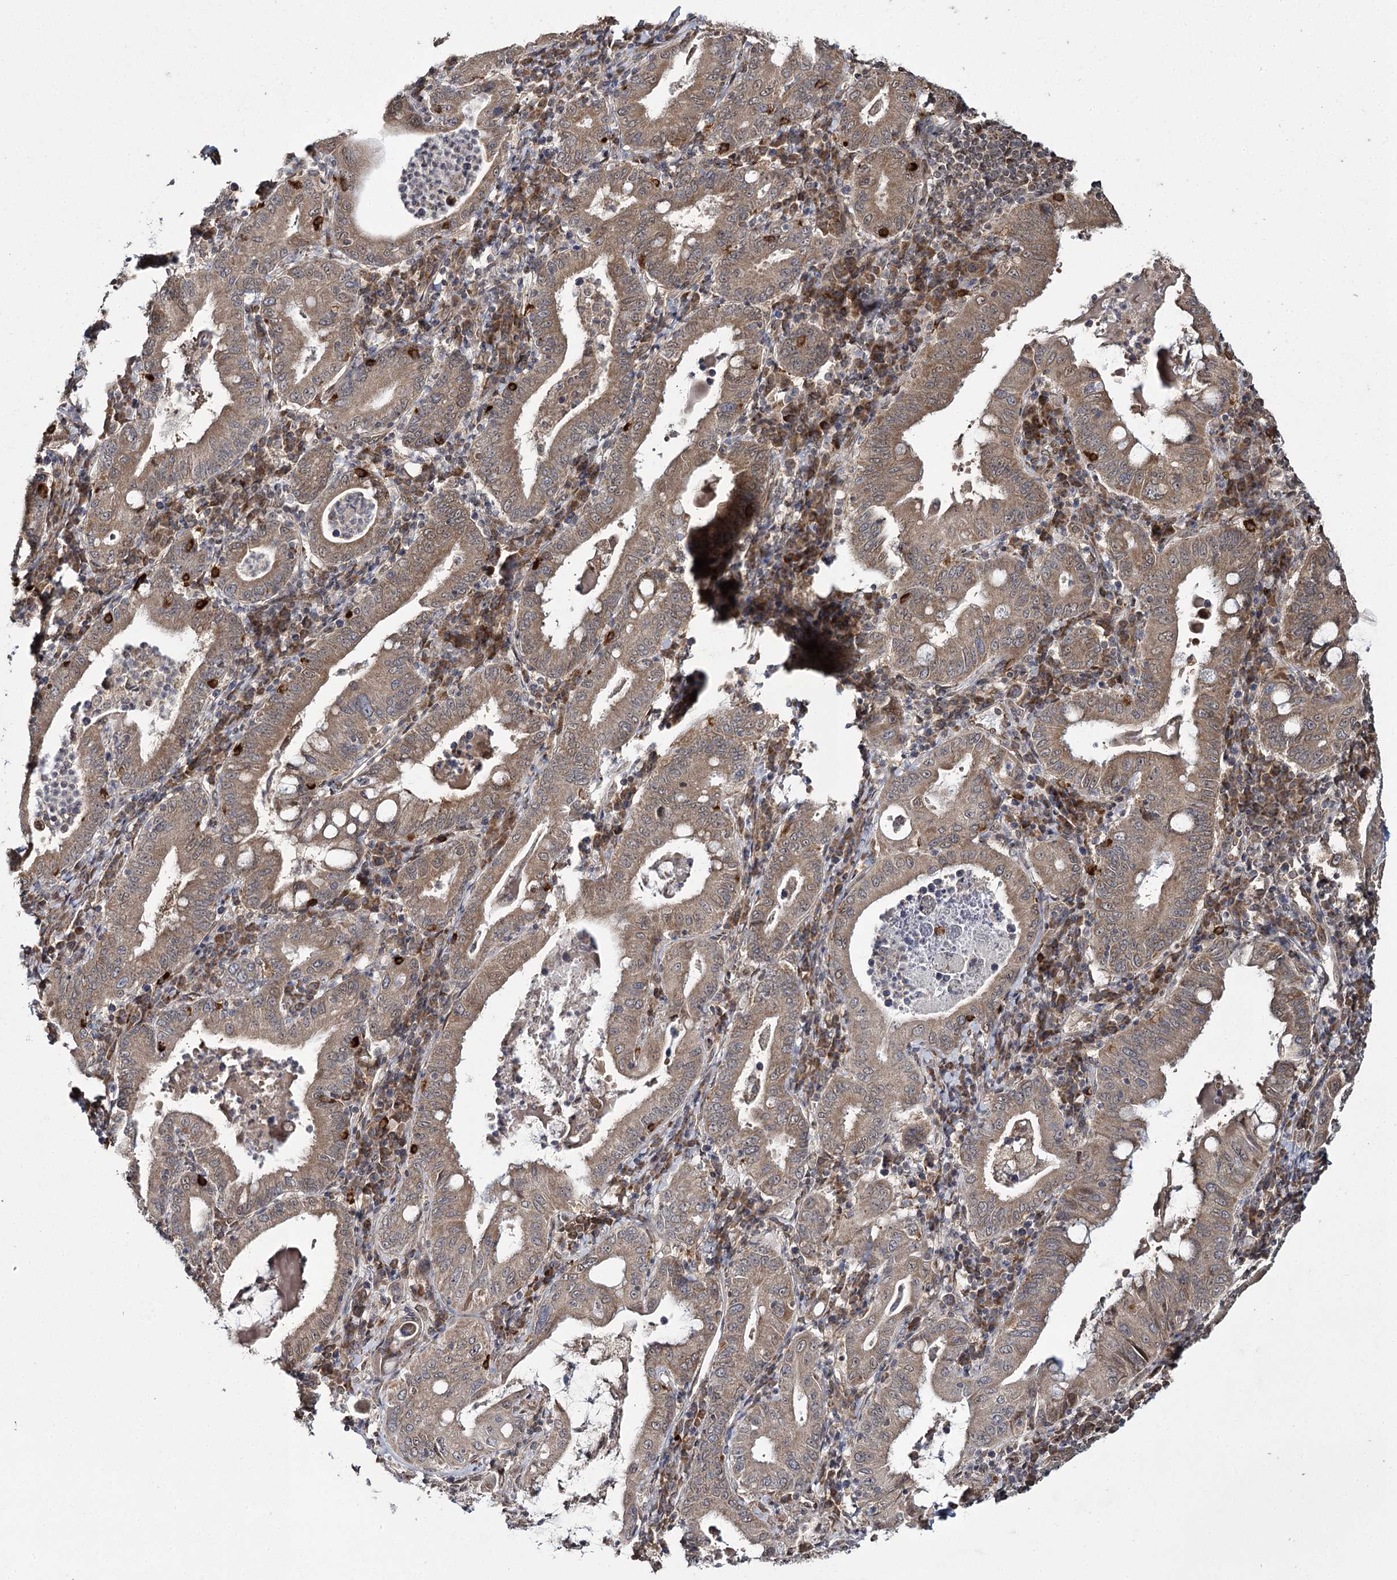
{"staining": {"intensity": "moderate", "quantity": ">75%", "location": "cytoplasmic/membranous,nuclear"}, "tissue": "stomach cancer", "cell_type": "Tumor cells", "image_type": "cancer", "snomed": [{"axis": "morphology", "description": "Normal tissue, NOS"}, {"axis": "morphology", "description": "Adenocarcinoma, NOS"}, {"axis": "topography", "description": "Esophagus"}, {"axis": "topography", "description": "Stomach, upper"}, {"axis": "topography", "description": "Peripheral nerve tissue"}], "caption": "Immunohistochemical staining of stomach adenocarcinoma demonstrates medium levels of moderate cytoplasmic/membranous and nuclear protein staining in about >75% of tumor cells. Using DAB (3,3'-diaminobenzidine) (brown) and hematoxylin (blue) stains, captured at high magnification using brightfield microscopy.", "gene": "TRNT1", "patient": {"sex": "male", "age": 62}}